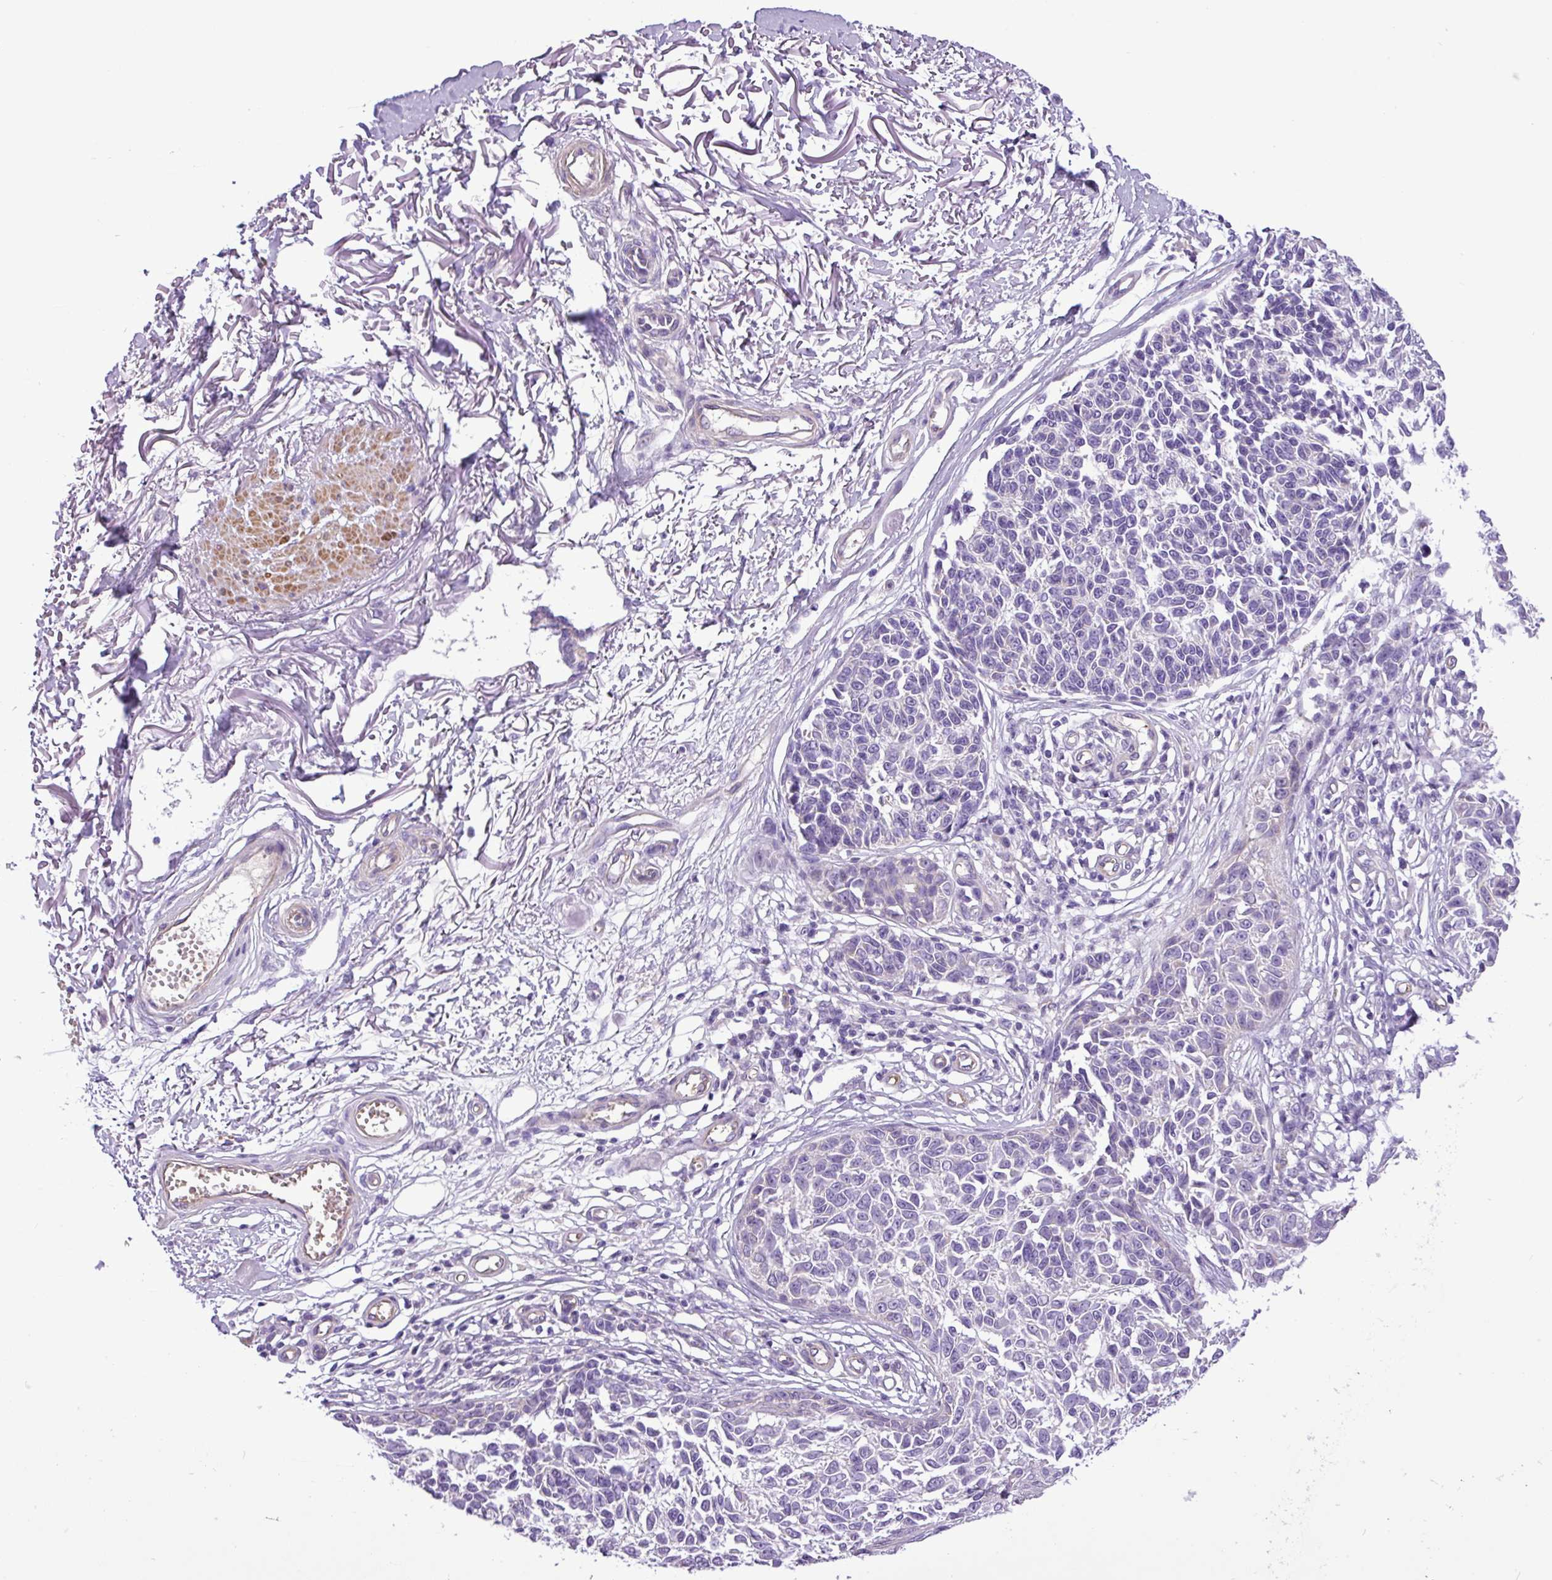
{"staining": {"intensity": "negative", "quantity": "none", "location": "none"}, "tissue": "melanoma", "cell_type": "Tumor cells", "image_type": "cancer", "snomed": [{"axis": "morphology", "description": "Malignant melanoma, NOS"}, {"axis": "topography", "description": "Skin"}], "caption": "Immunohistochemistry (IHC) of human melanoma shows no expression in tumor cells.", "gene": "C11orf91", "patient": {"sex": "male", "age": 73}}